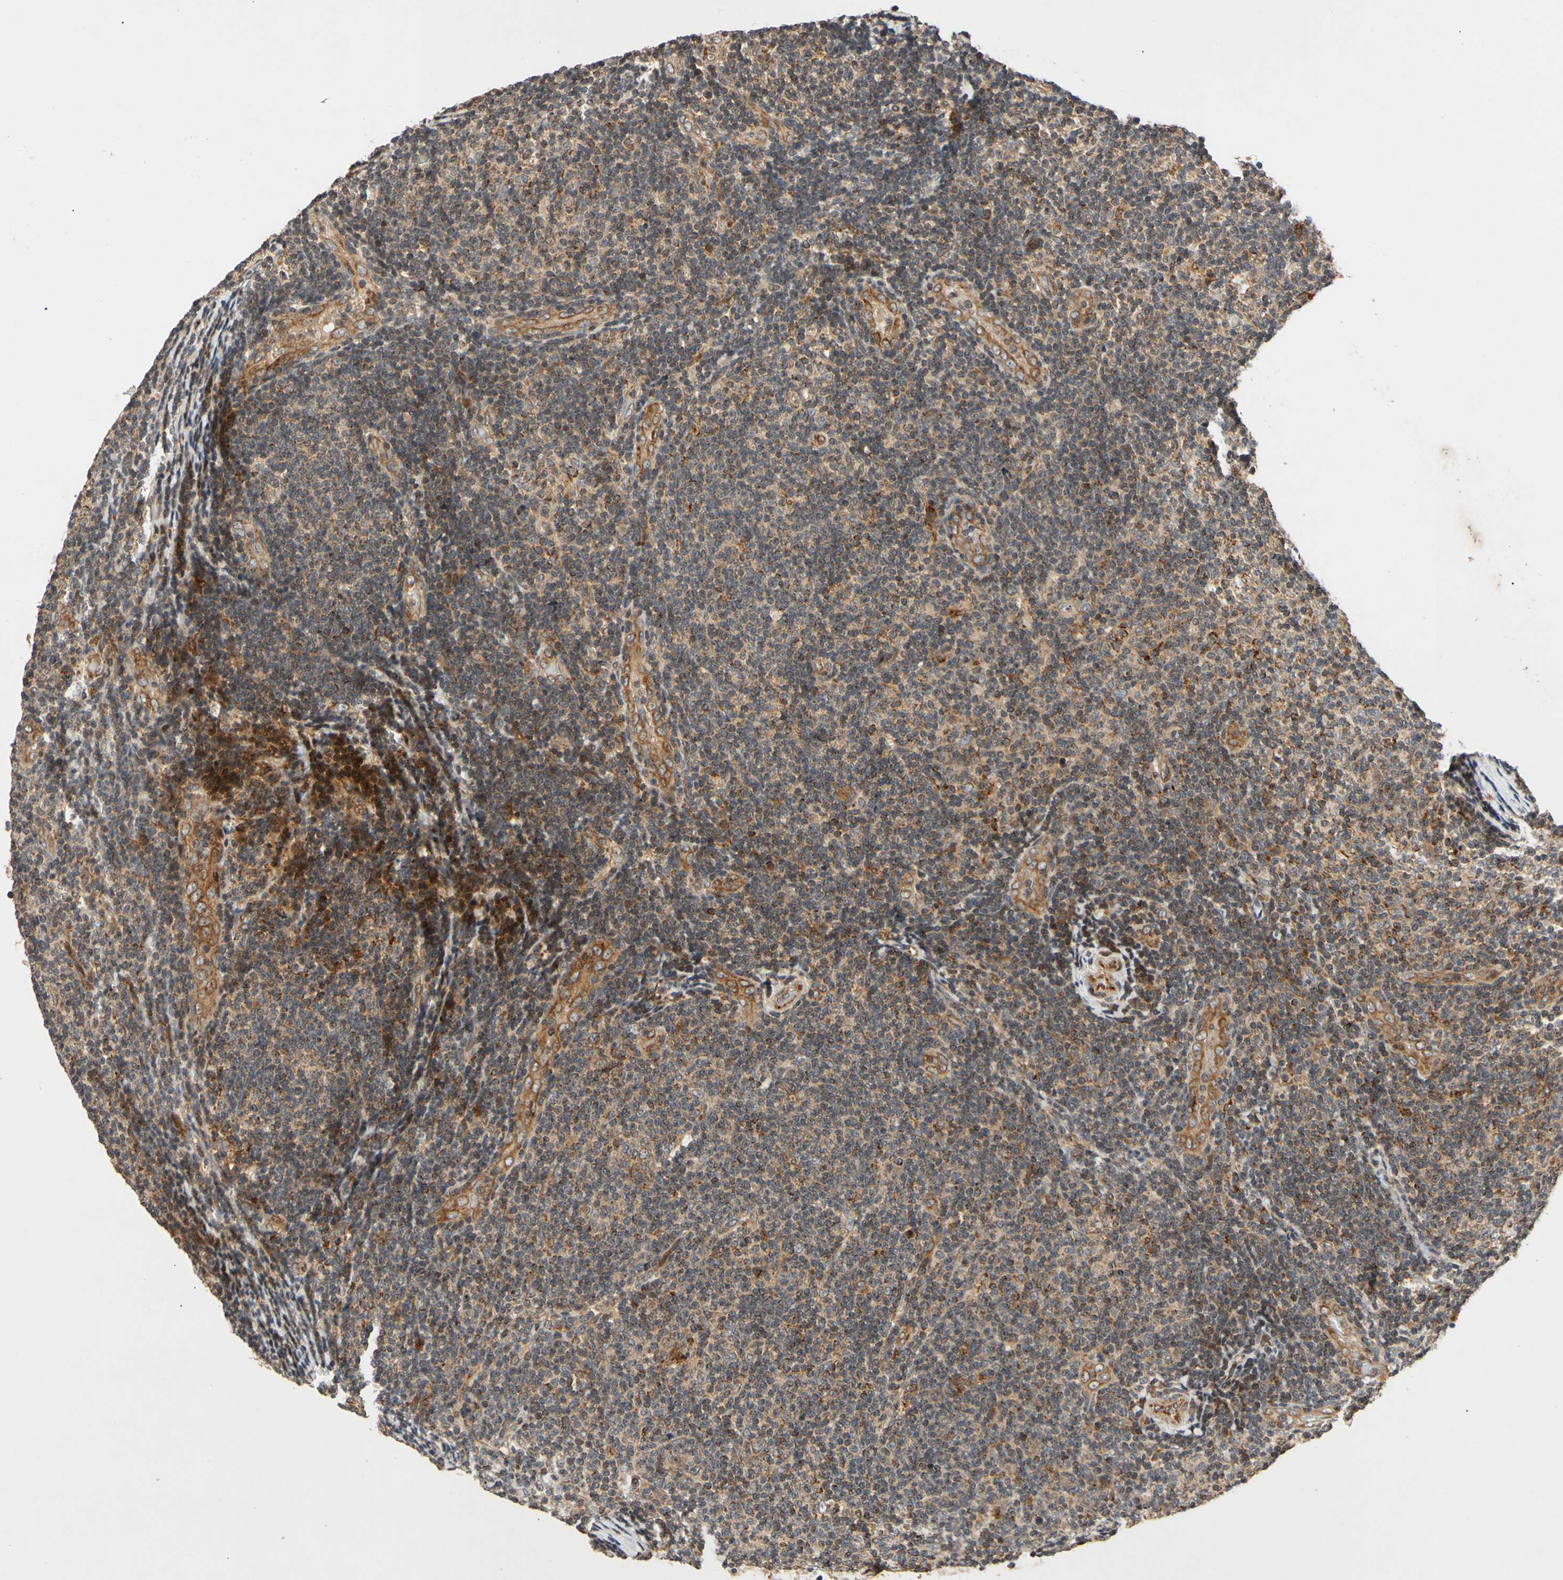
{"staining": {"intensity": "weak", "quantity": ">75%", "location": "cytoplasmic/membranous"}, "tissue": "lymphoma", "cell_type": "Tumor cells", "image_type": "cancer", "snomed": [{"axis": "morphology", "description": "Malignant lymphoma, non-Hodgkin's type, Low grade"}, {"axis": "topography", "description": "Lymph node"}], "caption": "Lymphoma stained with a brown dye demonstrates weak cytoplasmic/membranous positive staining in approximately >75% of tumor cells.", "gene": "MRPS22", "patient": {"sex": "male", "age": 83}}